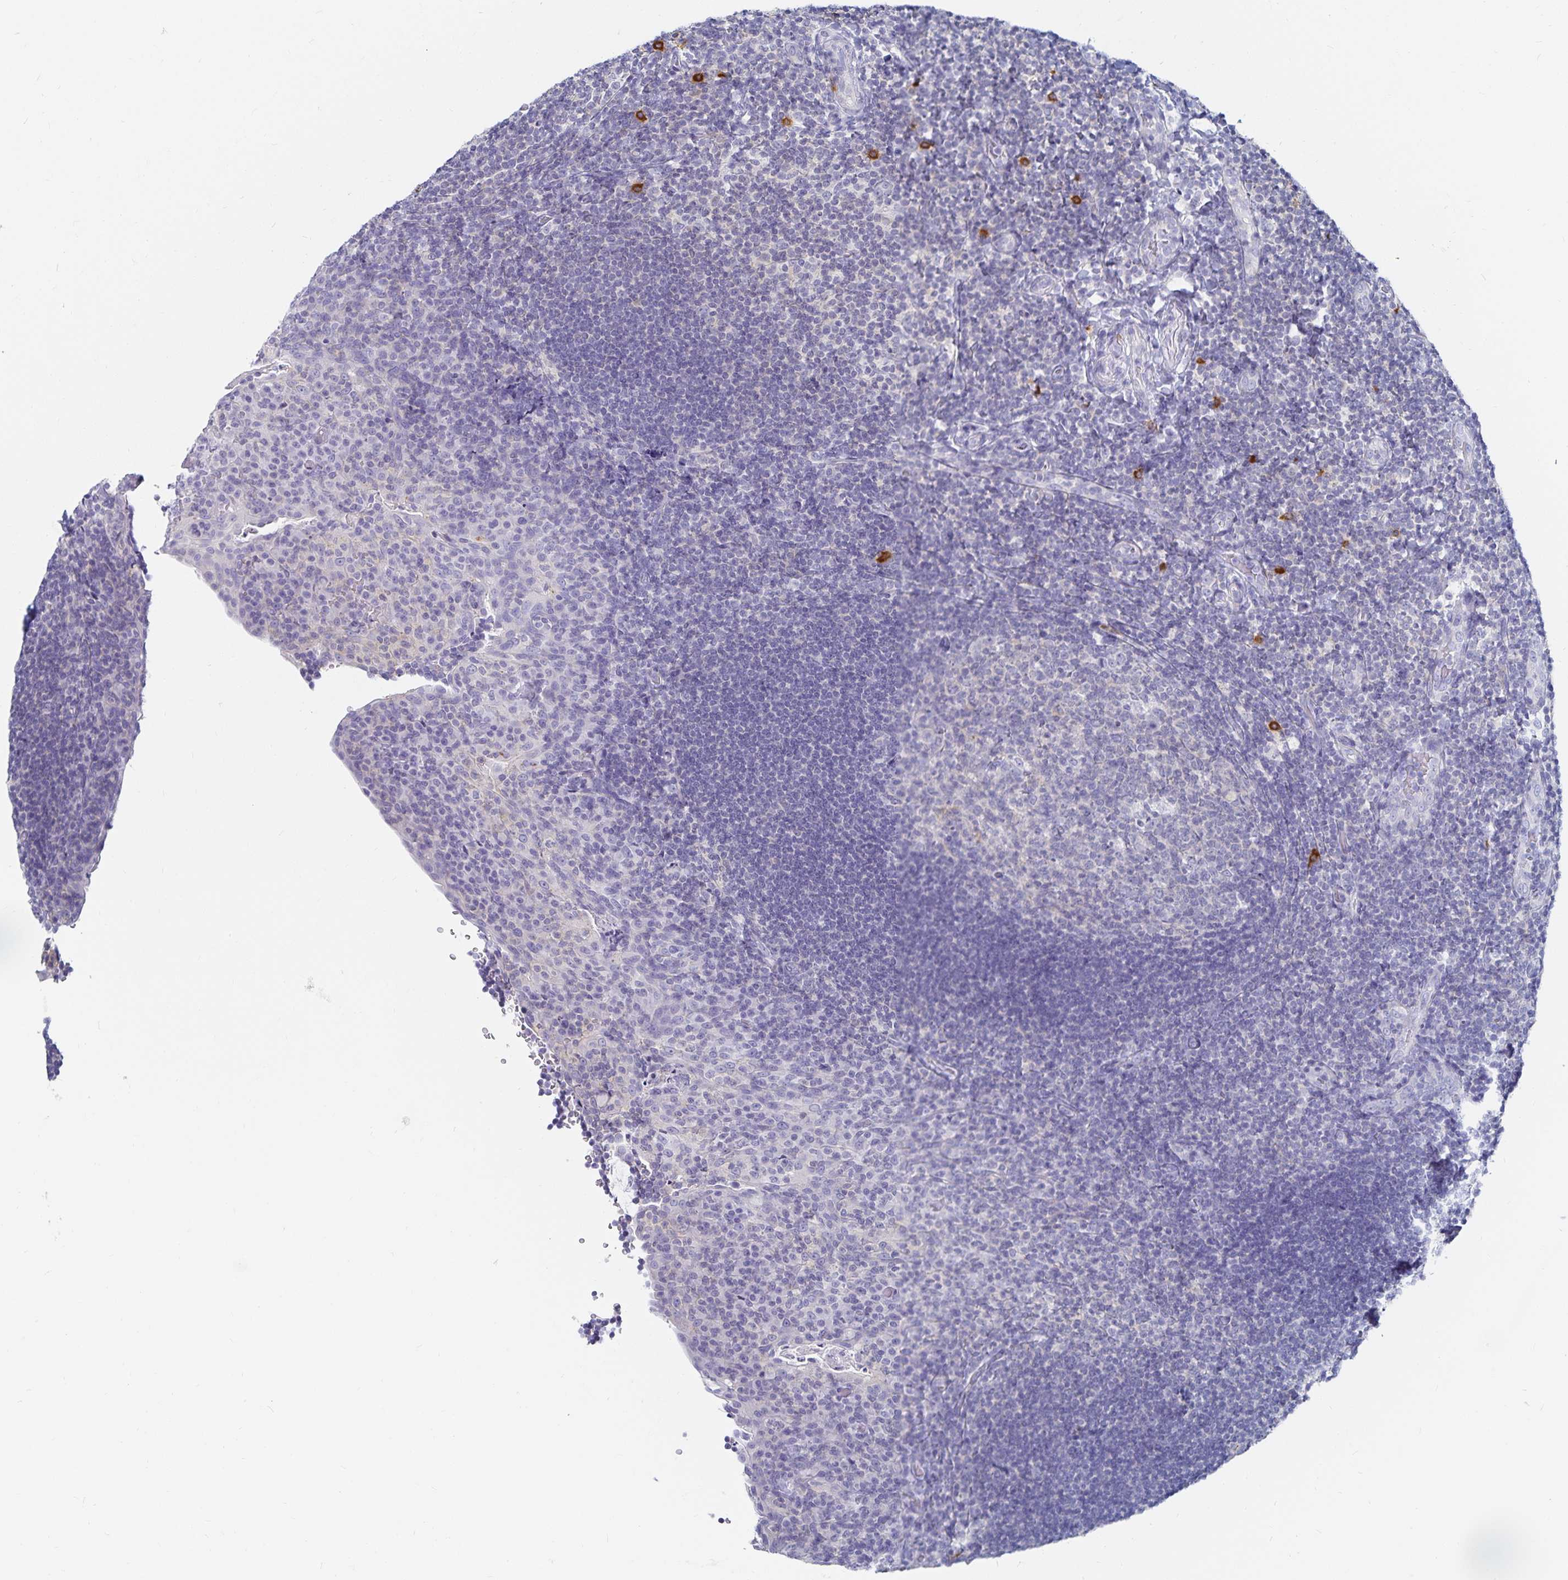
{"staining": {"intensity": "negative", "quantity": "none", "location": "none"}, "tissue": "tonsil", "cell_type": "Germinal center cells", "image_type": "normal", "snomed": [{"axis": "morphology", "description": "Normal tissue, NOS"}, {"axis": "topography", "description": "Tonsil"}], "caption": "Immunohistochemical staining of unremarkable tonsil exhibits no significant staining in germinal center cells.", "gene": "TNIP1", "patient": {"sex": "male", "age": 17}}